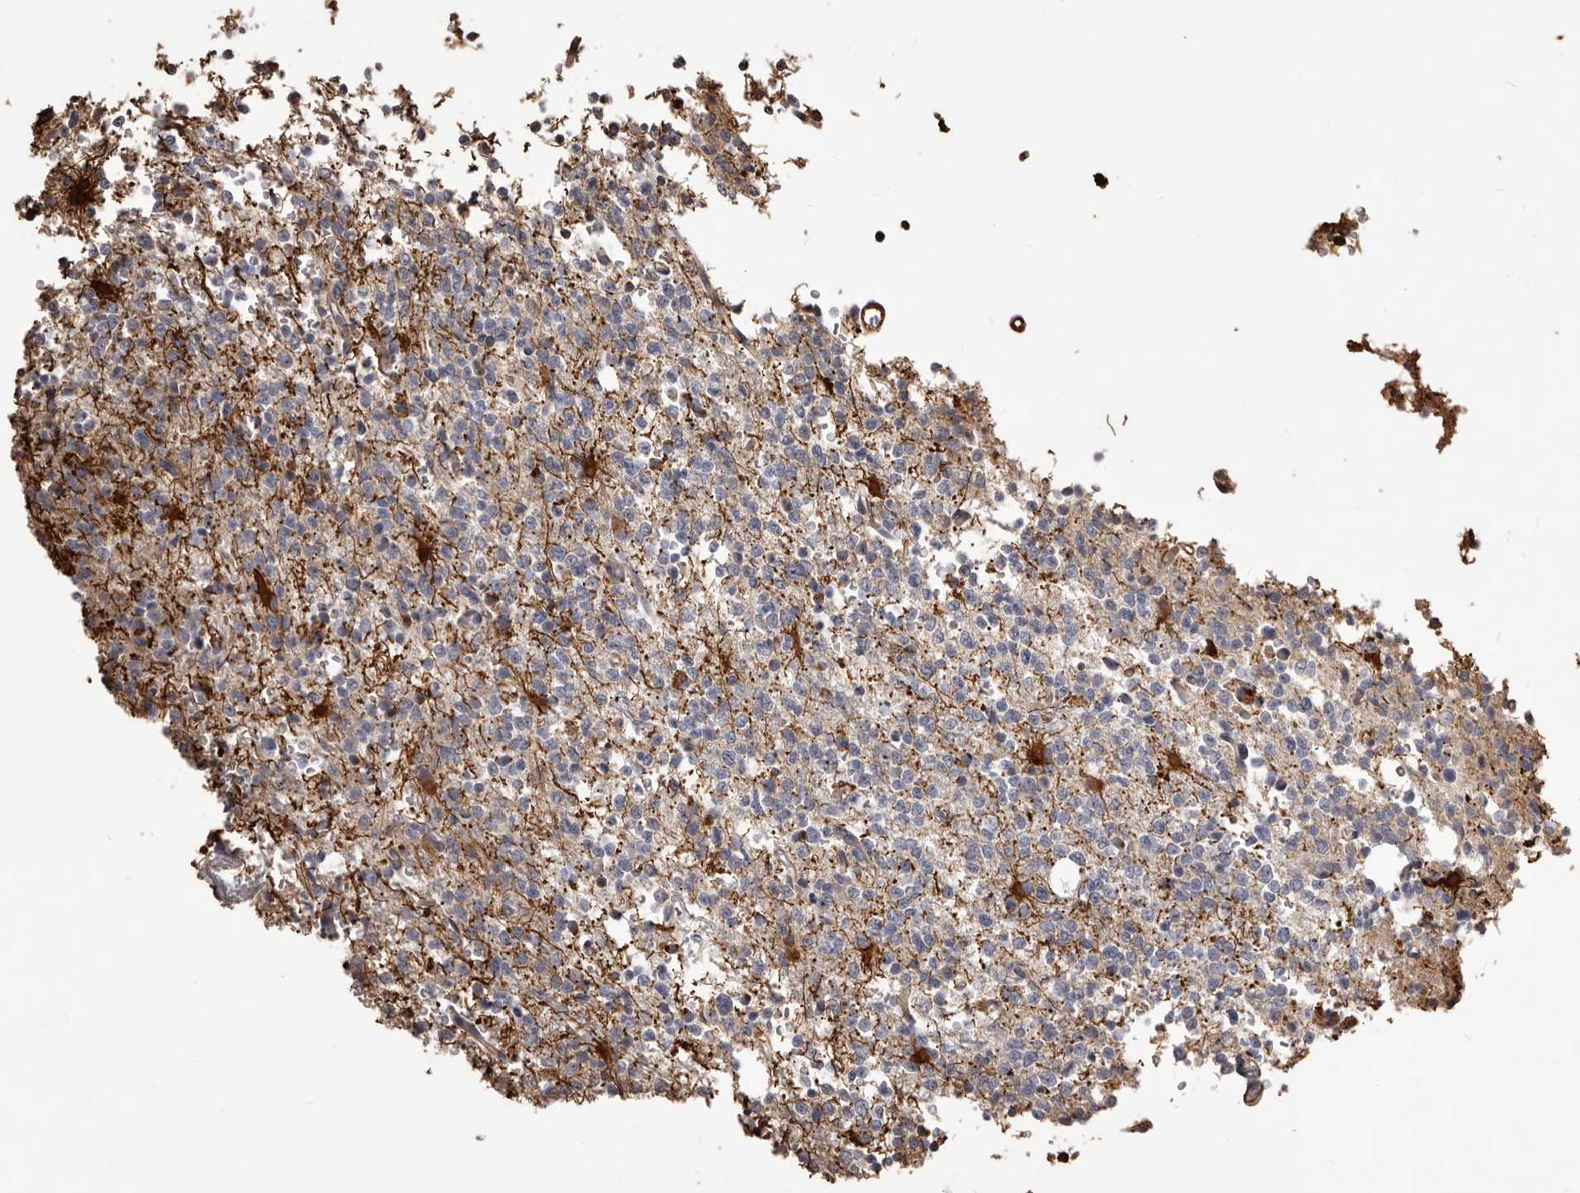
{"staining": {"intensity": "negative", "quantity": "none", "location": "none"}, "tissue": "glioma", "cell_type": "Tumor cells", "image_type": "cancer", "snomed": [{"axis": "morphology", "description": "Glioma, malignant, High grade"}, {"axis": "topography", "description": "Brain"}], "caption": "Histopathology image shows no significant protein staining in tumor cells of malignant glioma (high-grade).", "gene": "ALPK1", "patient": {"sex": "female", "age": 62}}